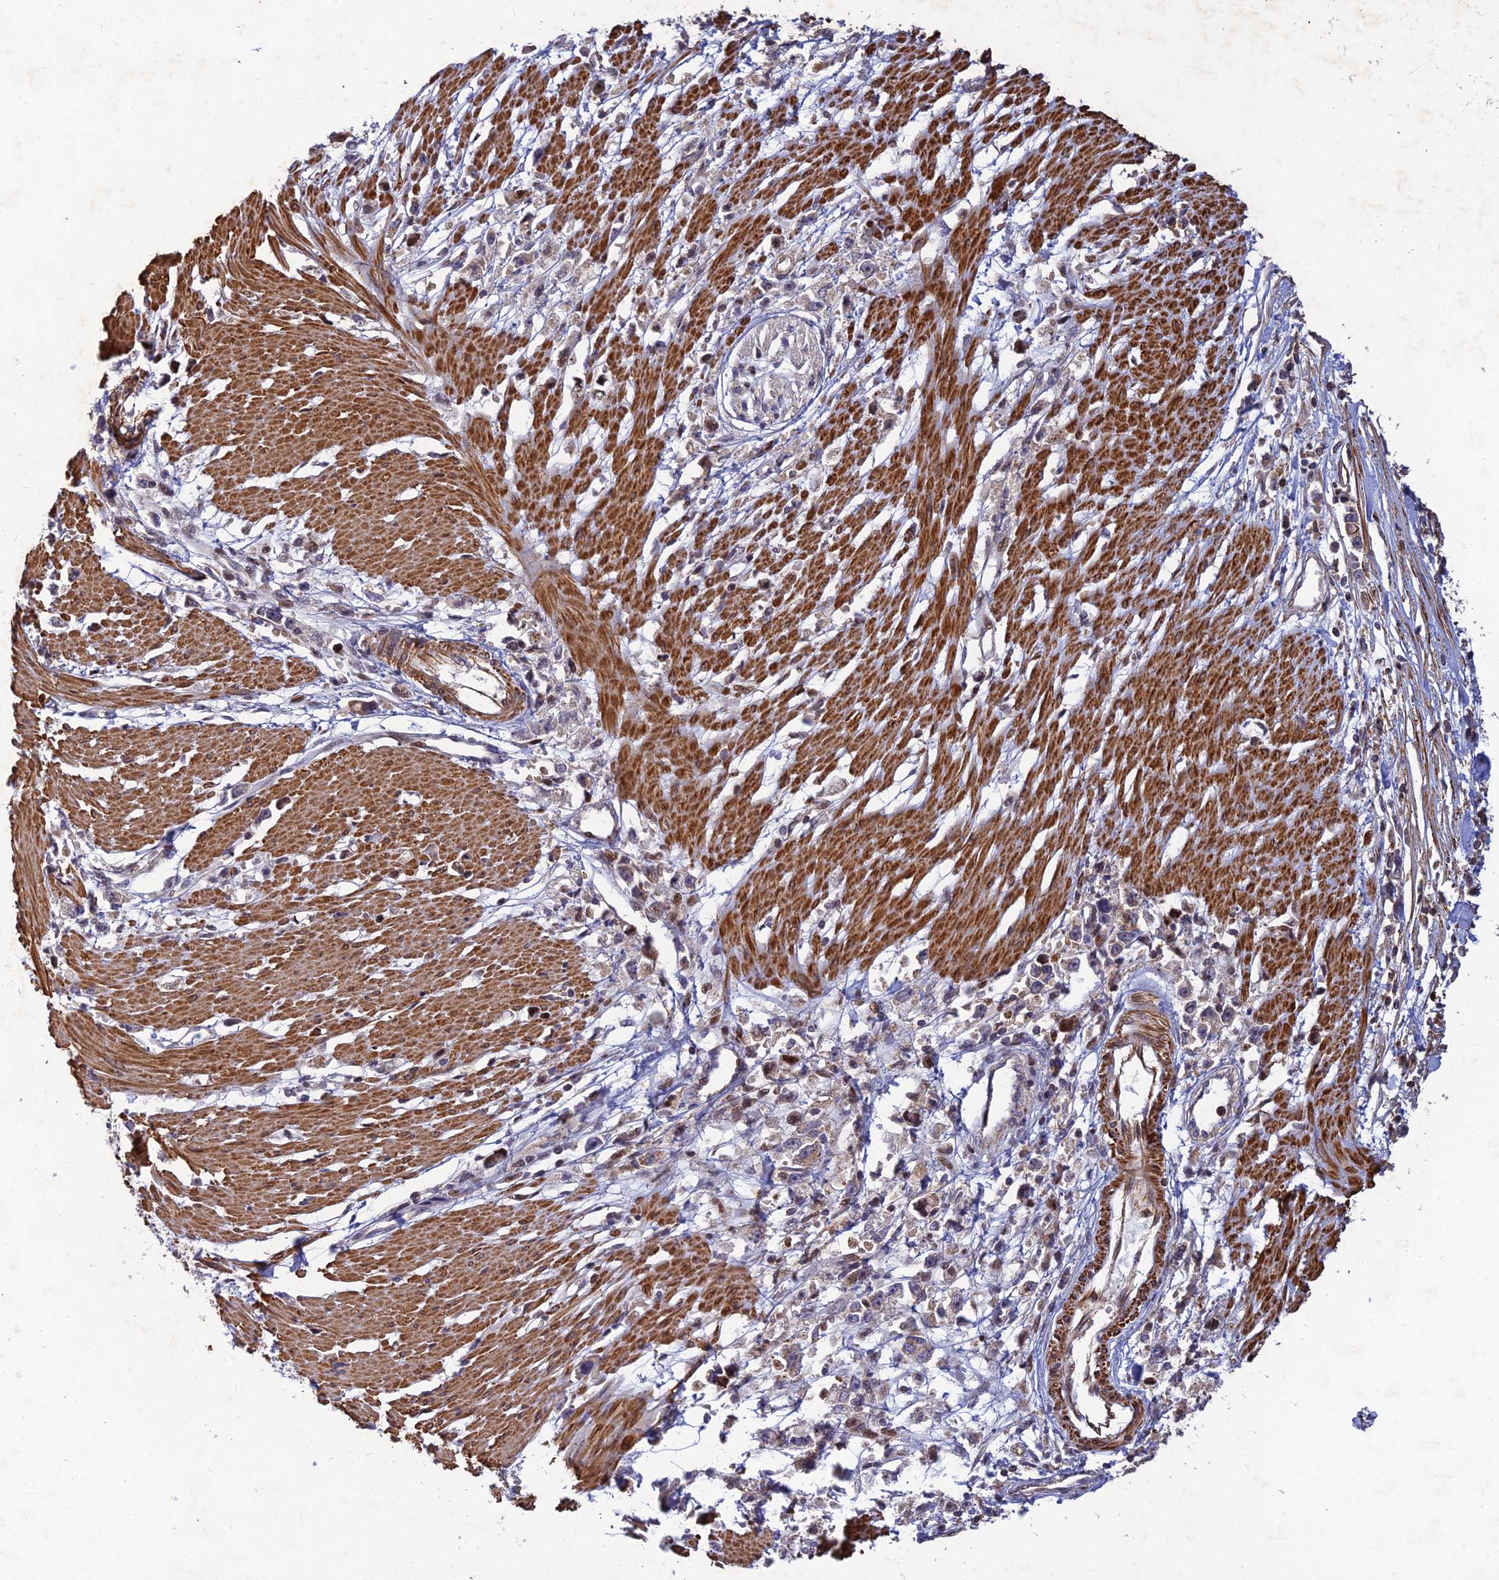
{"staining": {"intensity": "weak", "quantity": "25%-75%", "location": "cytoplasmic/membranous"}, "tissue": "stomach cancer", "cell_type": "Tumor cells", "image_type": "cancer", "snomed": [{"axis": "morphology", "description": "Adenocarcinoma, NOS"}, {"axis": "topography", "description": "Stomach"}], "caption": "Protein positivity by immunohistochemistry (IHC) reveals weak cytoplasmic/membranous positivity in about 25%-75% of tumor cells in stomach cancer. (DAB (3,3'-diaminobenzidine) = brown stain, brightfield microscopy at high magnification).", "gene": "RELCH", "patient": {"sex": "female", "age": 59}}